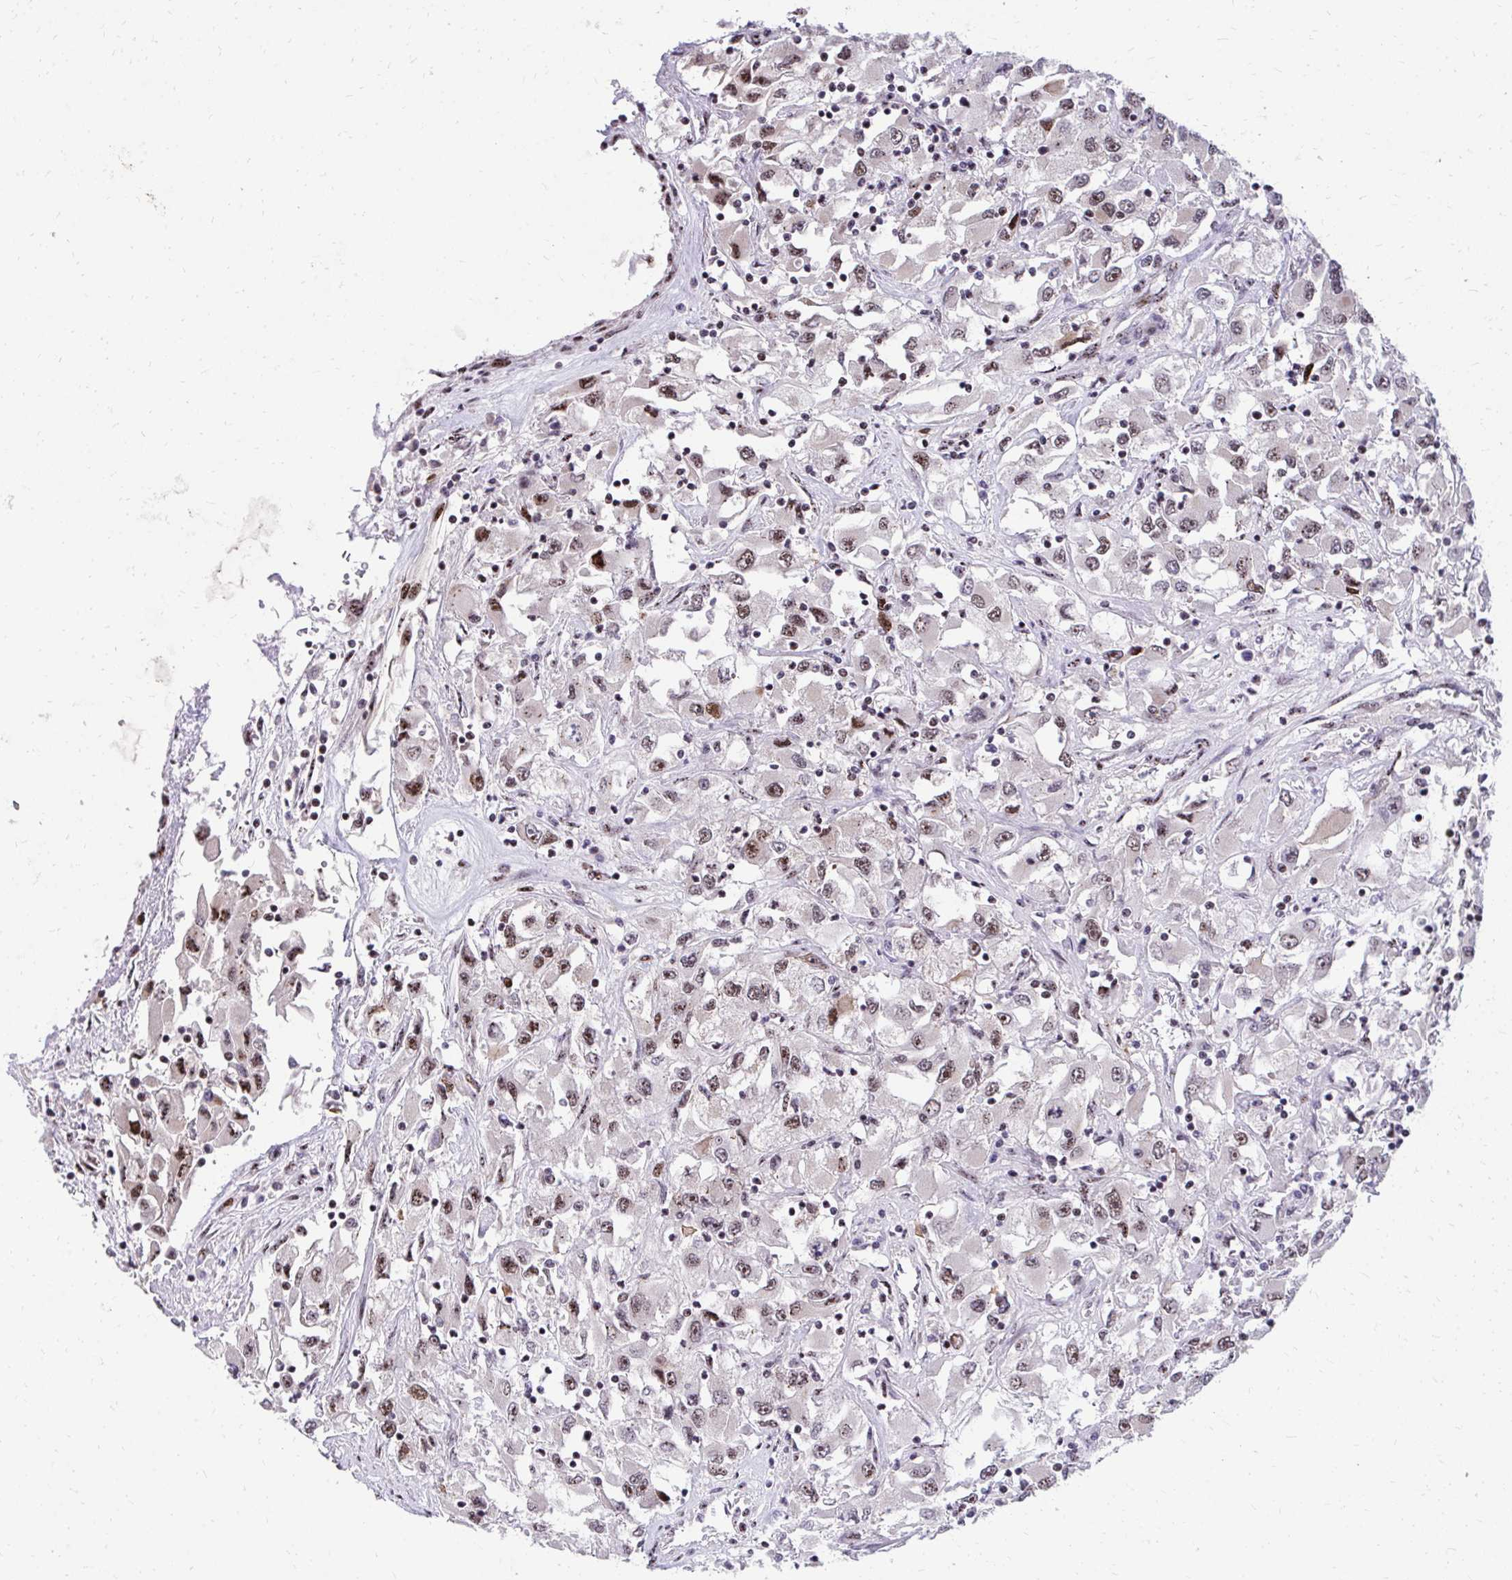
{"staining": {"intensity": "moderate", "quantity": ">75%", "location": "nuclear"}, "tissue": "renal cancer", "cell_type": "Tumor cells", "image_type": "cancer", "snomed": [{"axis": "morphology", "description": "Adenocarcinoma, NOS"}, {"axis": "topography", "description": "Kidney"}], "caption": "Immunohistochemical staining of renal adenocarcinoma demonstrates moderate nuclear protein staining in approximately >75% of tumor cells.", "gene": "HOXA4", "patient": {"sex": "female", "age": 52}}